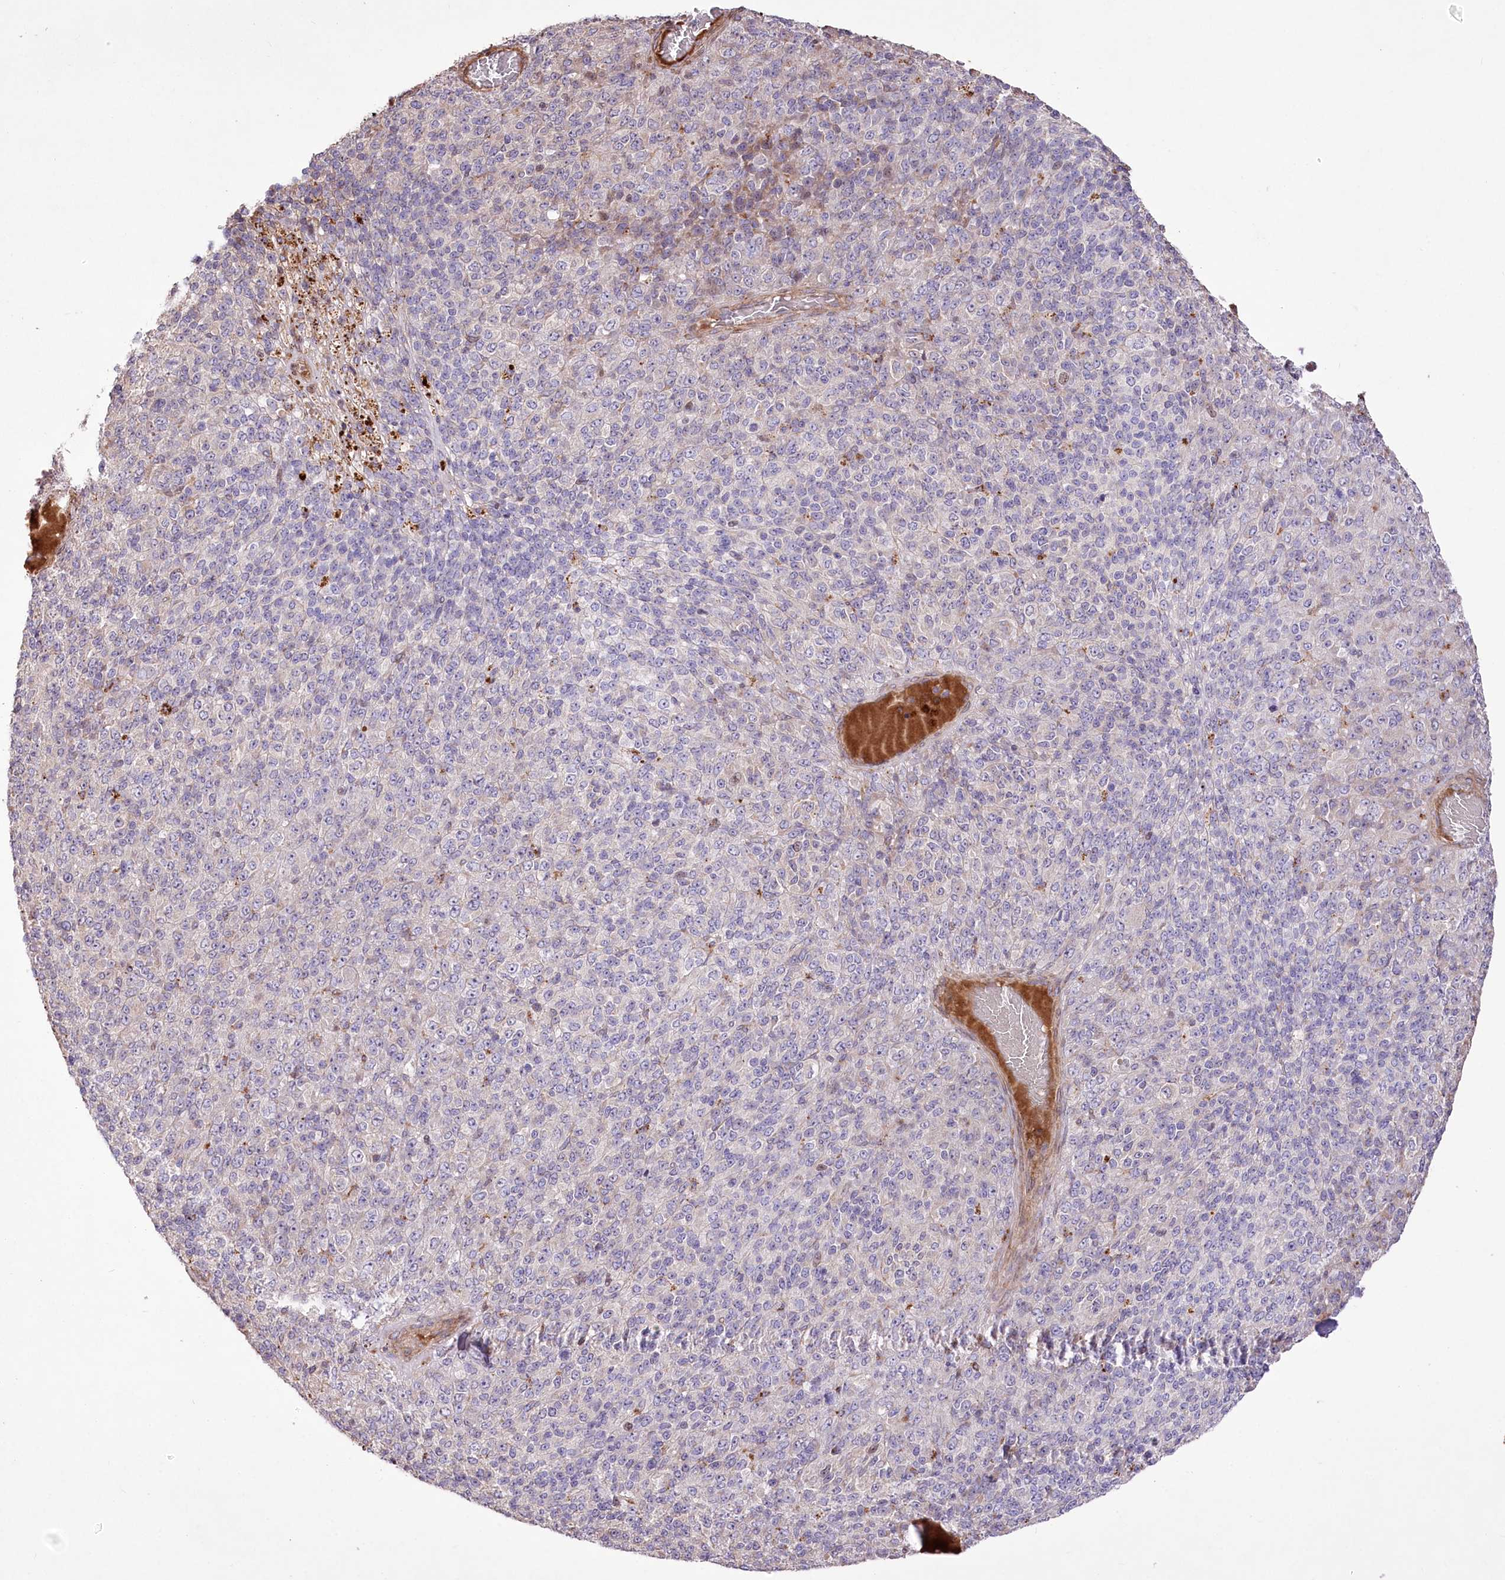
{"staining": {"intensity": "negative", "quantity": "none", "location": "none"}, "tissue": "melanoma", "cell_type": "Tumor cells", "image_type": "cancer", "snomed": [{"axis": "morphology", "description": "Malignant melanoma, Metastatic site"}, {"axis": "topography", "description": "Brain"}], "caption": "Malignant melanoma (metastatic site) was stained to show a protein in brown. There is no significant expression in tumor cells.", "gene": "RNF24", "patient": {"sex": "female", "age": 56}}